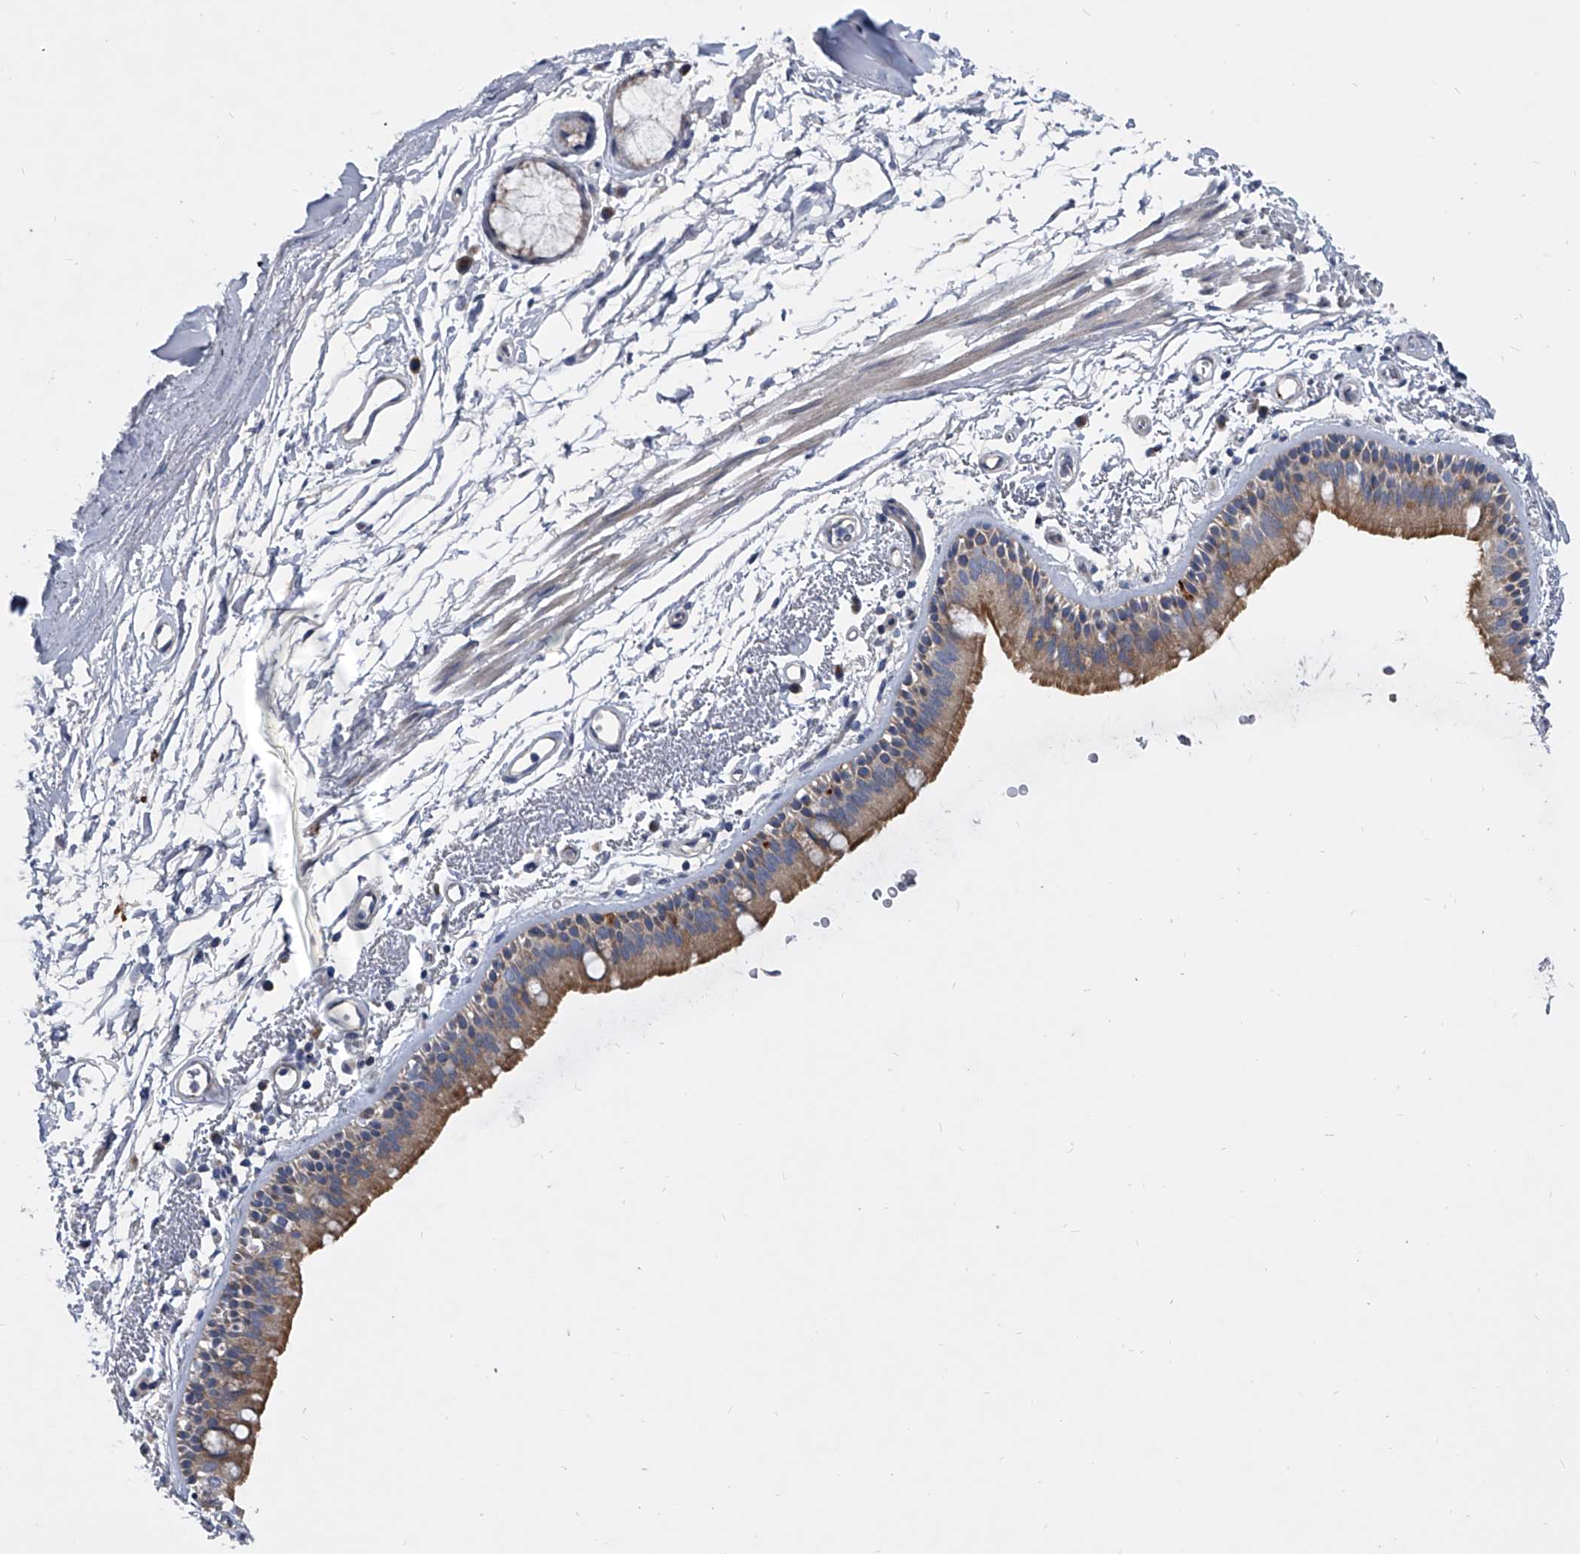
{"staining": {"intensity": "moderate", "quantity": "25%-75%", "location": "cytoplasmic/membranous"}, "tissue": "bronchus", "cell_type": "Respiratory epithelial cells", "image_type": "normal", "snomed": [{"axis": "morphology", "description": "Normal tissue, NOS"}, {"axis": "topography", "description": "Lymph node"}, {"axis": "topography", "description": "Bronchus"}], "caption": "Brown immunohistochemical staining in unremarkable human bronchus demonstrates moderate cytoplasmic/membranous expression in about 25%-75% of respiratory epithelial cells.", "gene": "SPP1", "patient": {"sex": "female", "age": 70}}